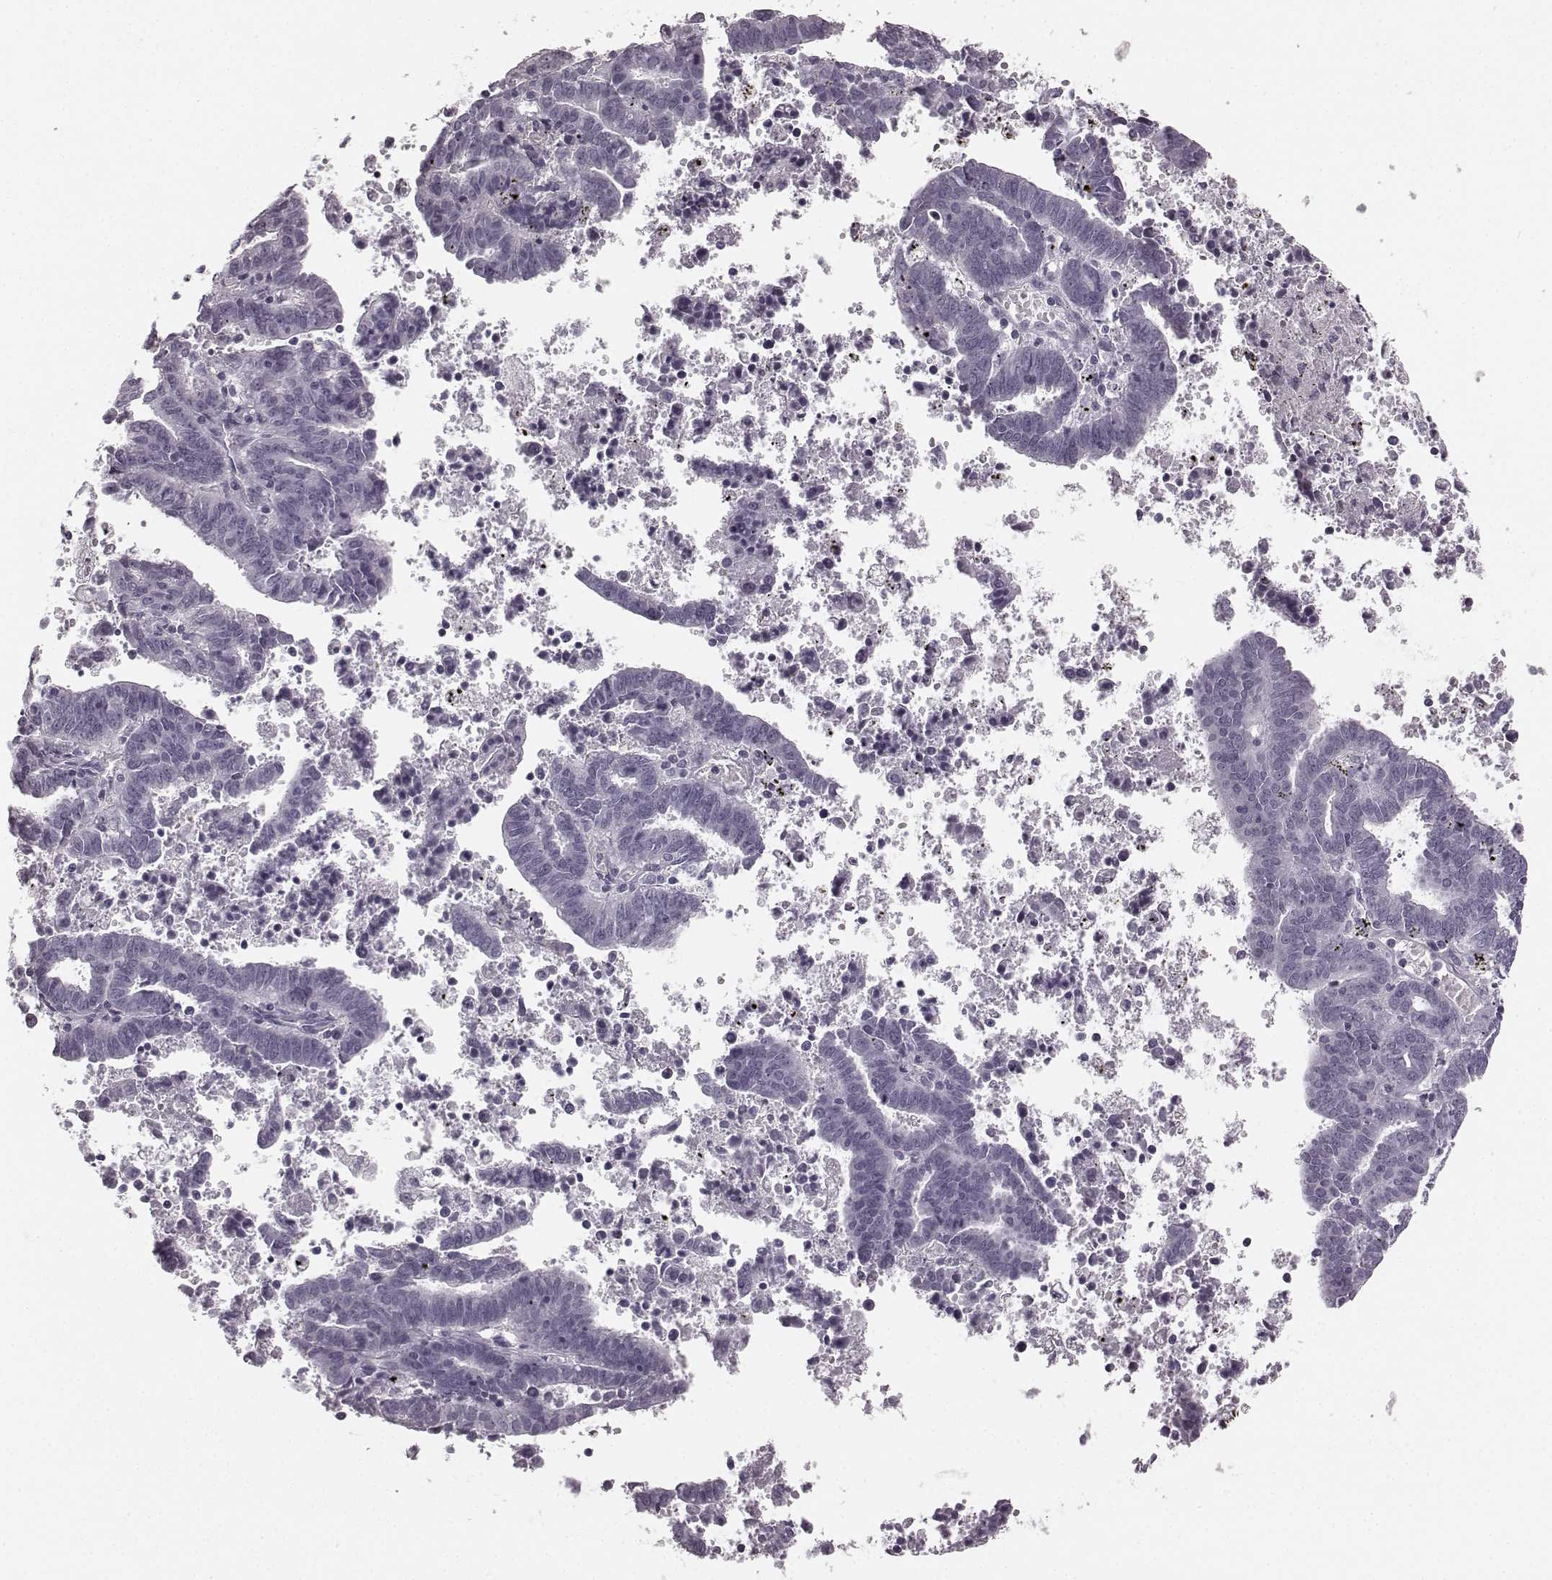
{"staining": {"intensity": "negative", "quantity": "none", "location": "none"}, "tissue": "endometrial cancer", "cell_type": "Tumor cells", "image_type": "cancer", "snomed": [{"axis": "morphology", "description": "Adenocarcinoma, NOS"}, {"axis": "topography", "description": "Uterus"}], "caption": "Immunohistochemistry (IHC) image of endometrial cancer stained for a protein (brown), which reveals no staining in tumor cells.", "gene": "TMPRSS15", "patient": {"sex": "female", "age": 83}}